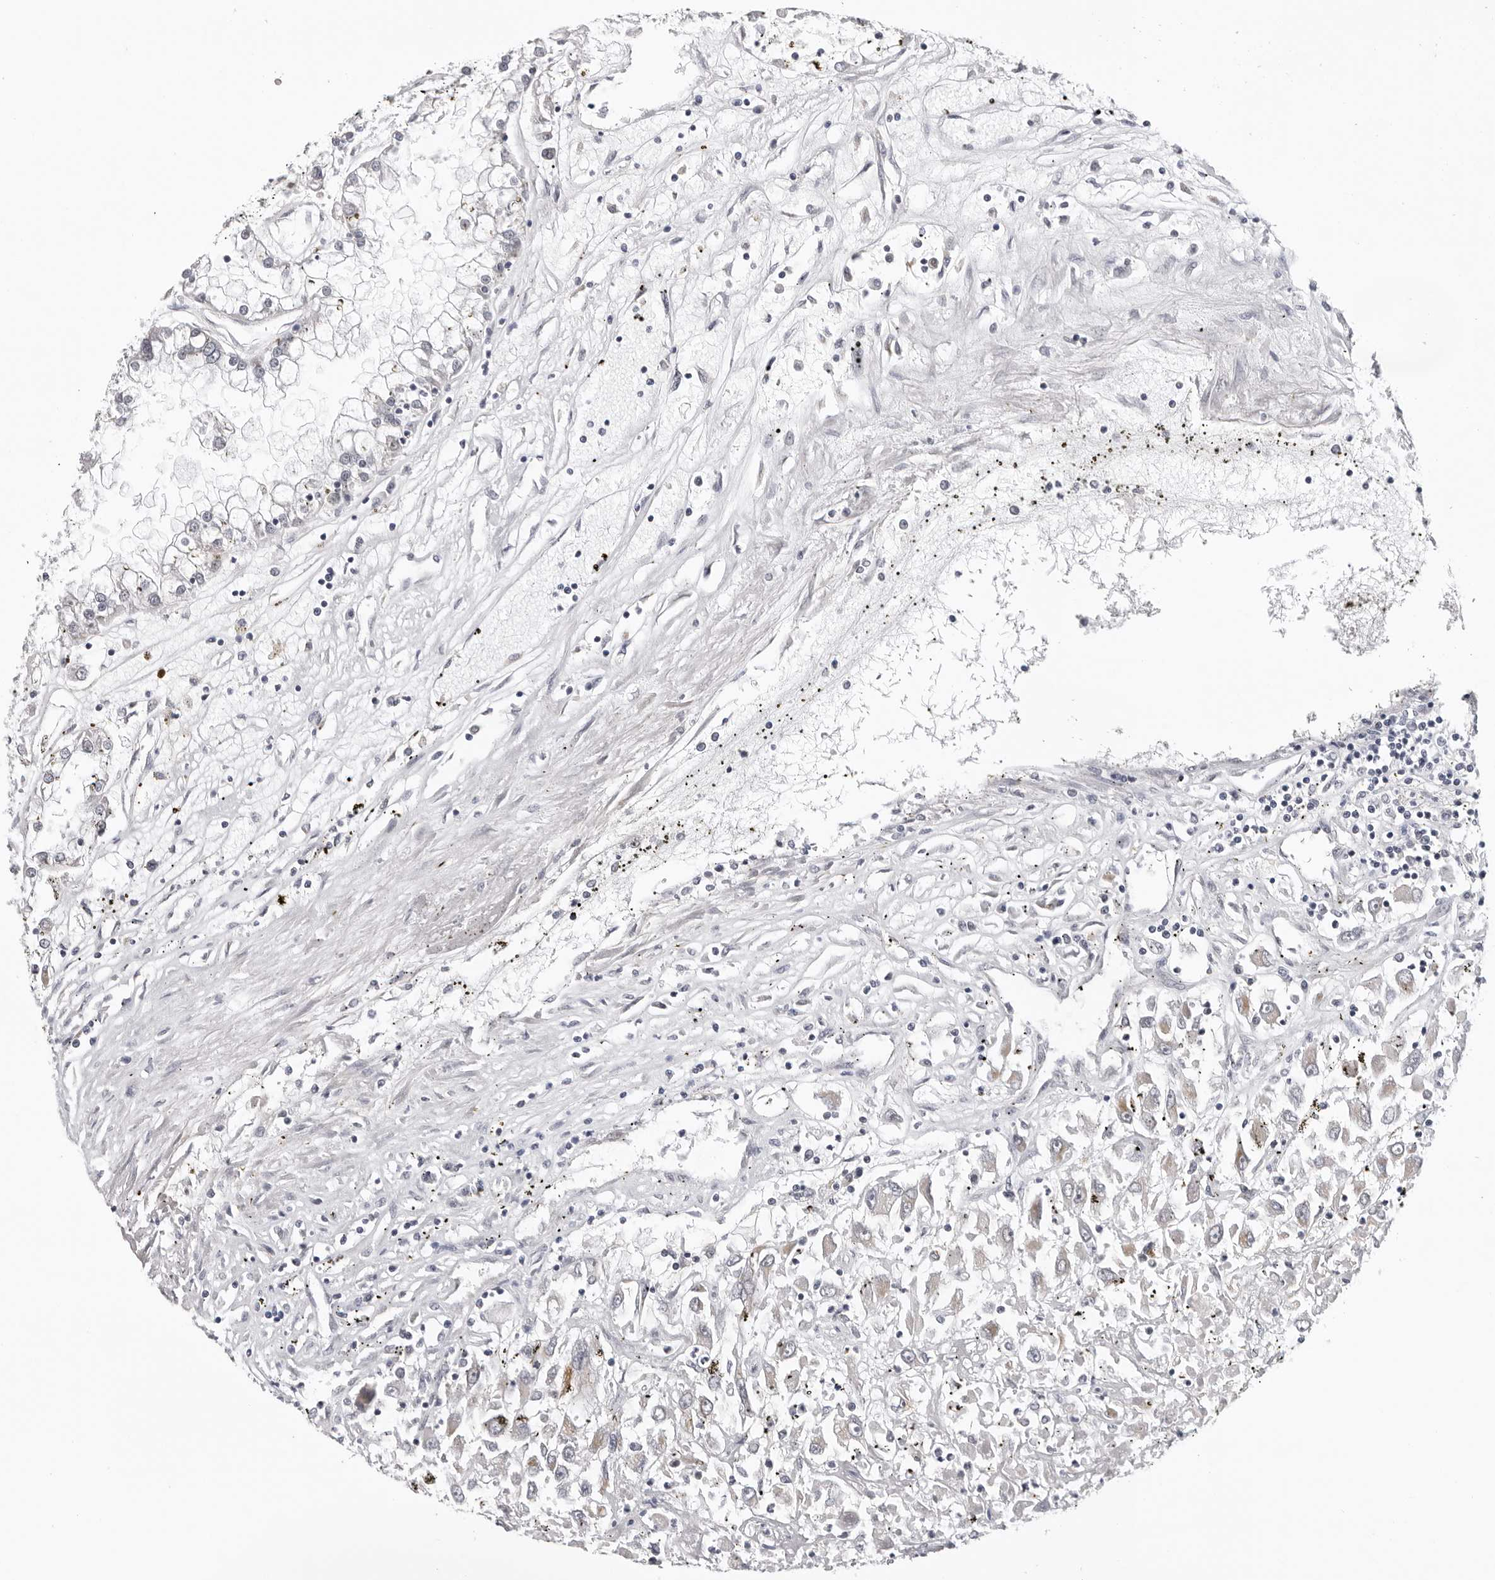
{"staining": {"intensity": "negative", "quantity": "none", "location": "none"}, "tissue": "renal cancer", "cell_type": "Tumor cells", "image_type": "cancer", "snomed": [{"axis": "morphology", "description": "Adenocarcinoma, NOS"}, {"axis": "topography", "description": "Kidney"}], "caption": "Tumor cells are negative for protein expression in human renal cancer (adenocarcinoma). (DAB (3,3'-diaminobenzidine) immunohistochemistry with hematoxylin counter stain).", "gene": "ZNF502", "patient": {"sex": "female", "age": 52}}